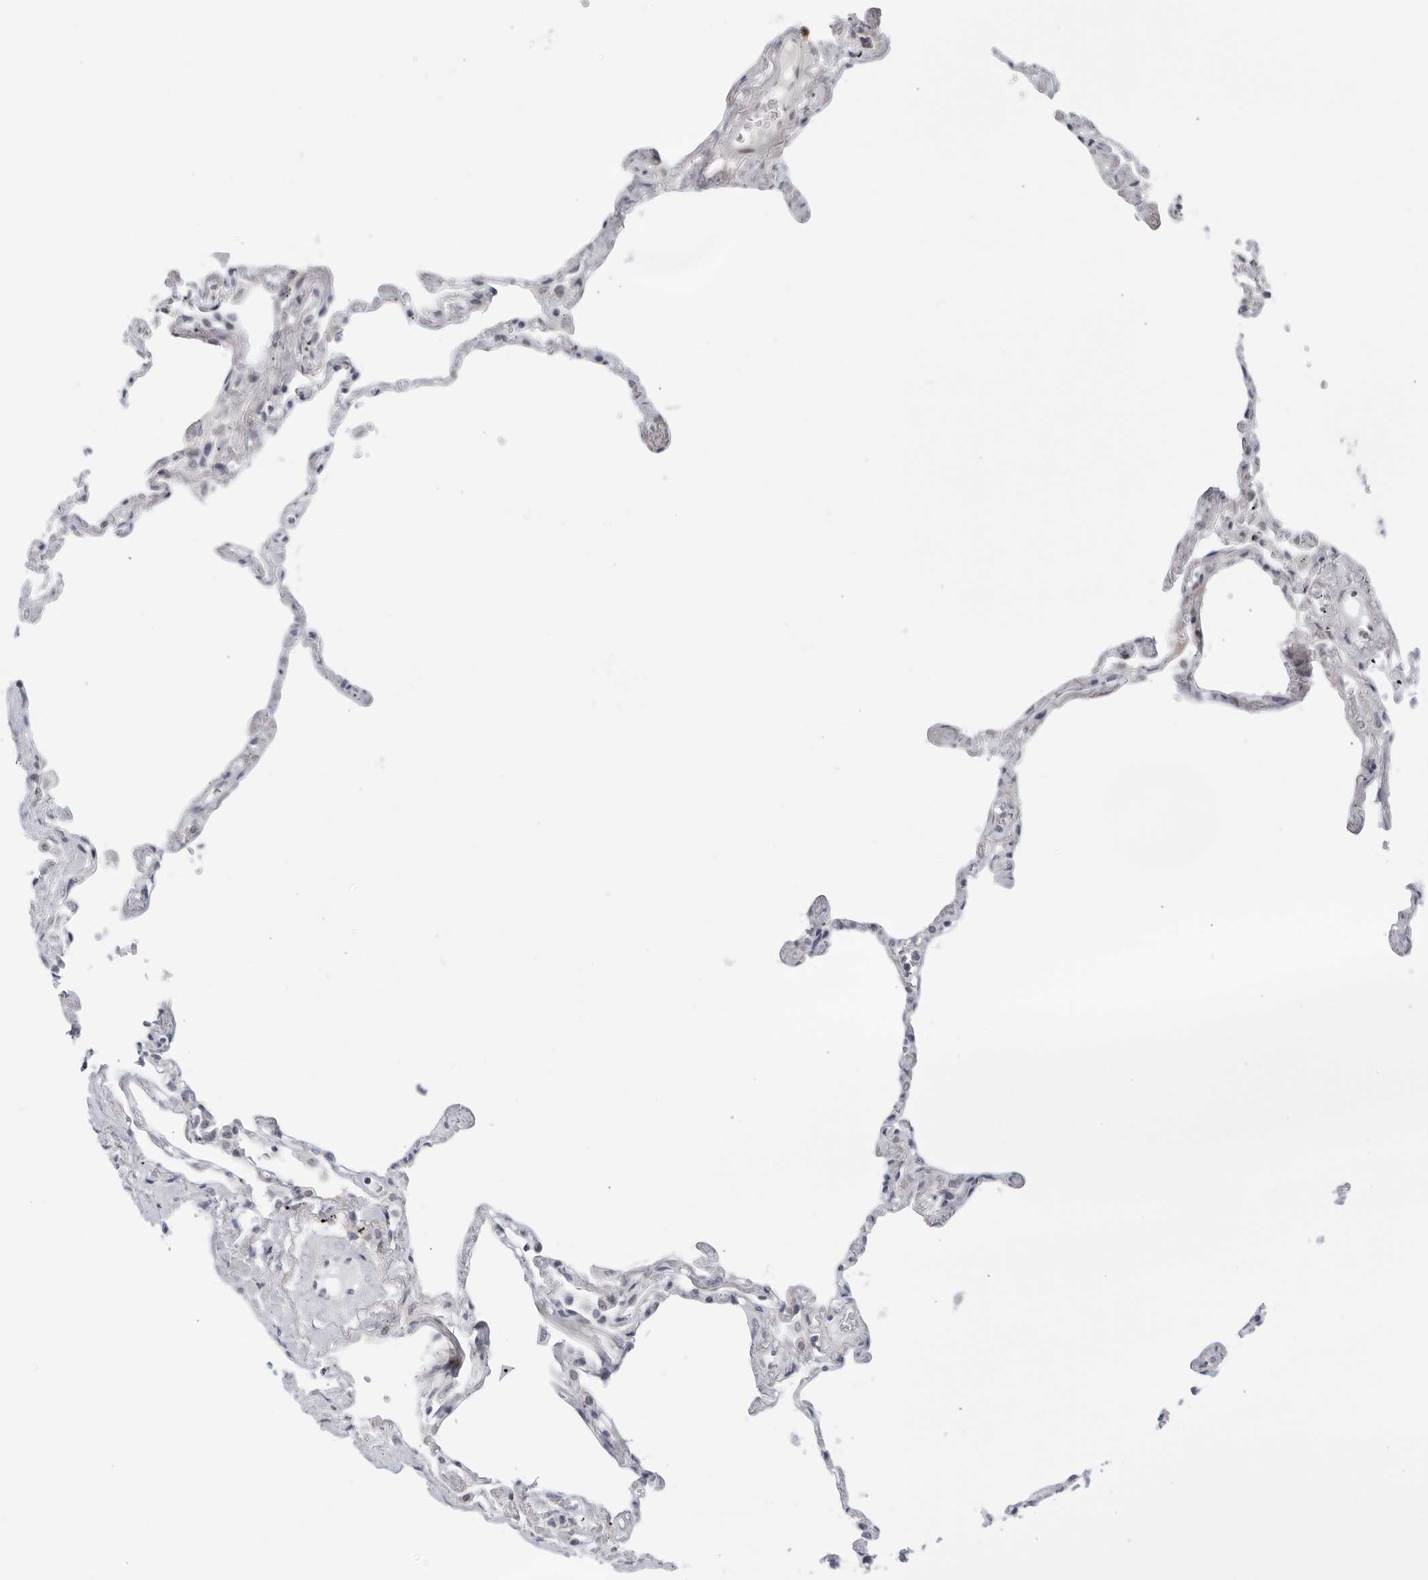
{"staining": {"intensity": "negative", "quantity": "none", "location": "none"}, "tissue": "lung", "cell_type": "Alveolar cells", "image_type": "normal", "snomed": [{"axis": "morphology", "description": "Normal tissue, NOS"}, {"axis": "topography", "description": "Lung"}], "caption": "Lung was stained to show a protein in brown. There is no significant expression in alveolar cells. (IHC, brightfield microscopy, high magnification).", "gene": "WDTC1", "patient": {"sex": "female", "age": 67}}